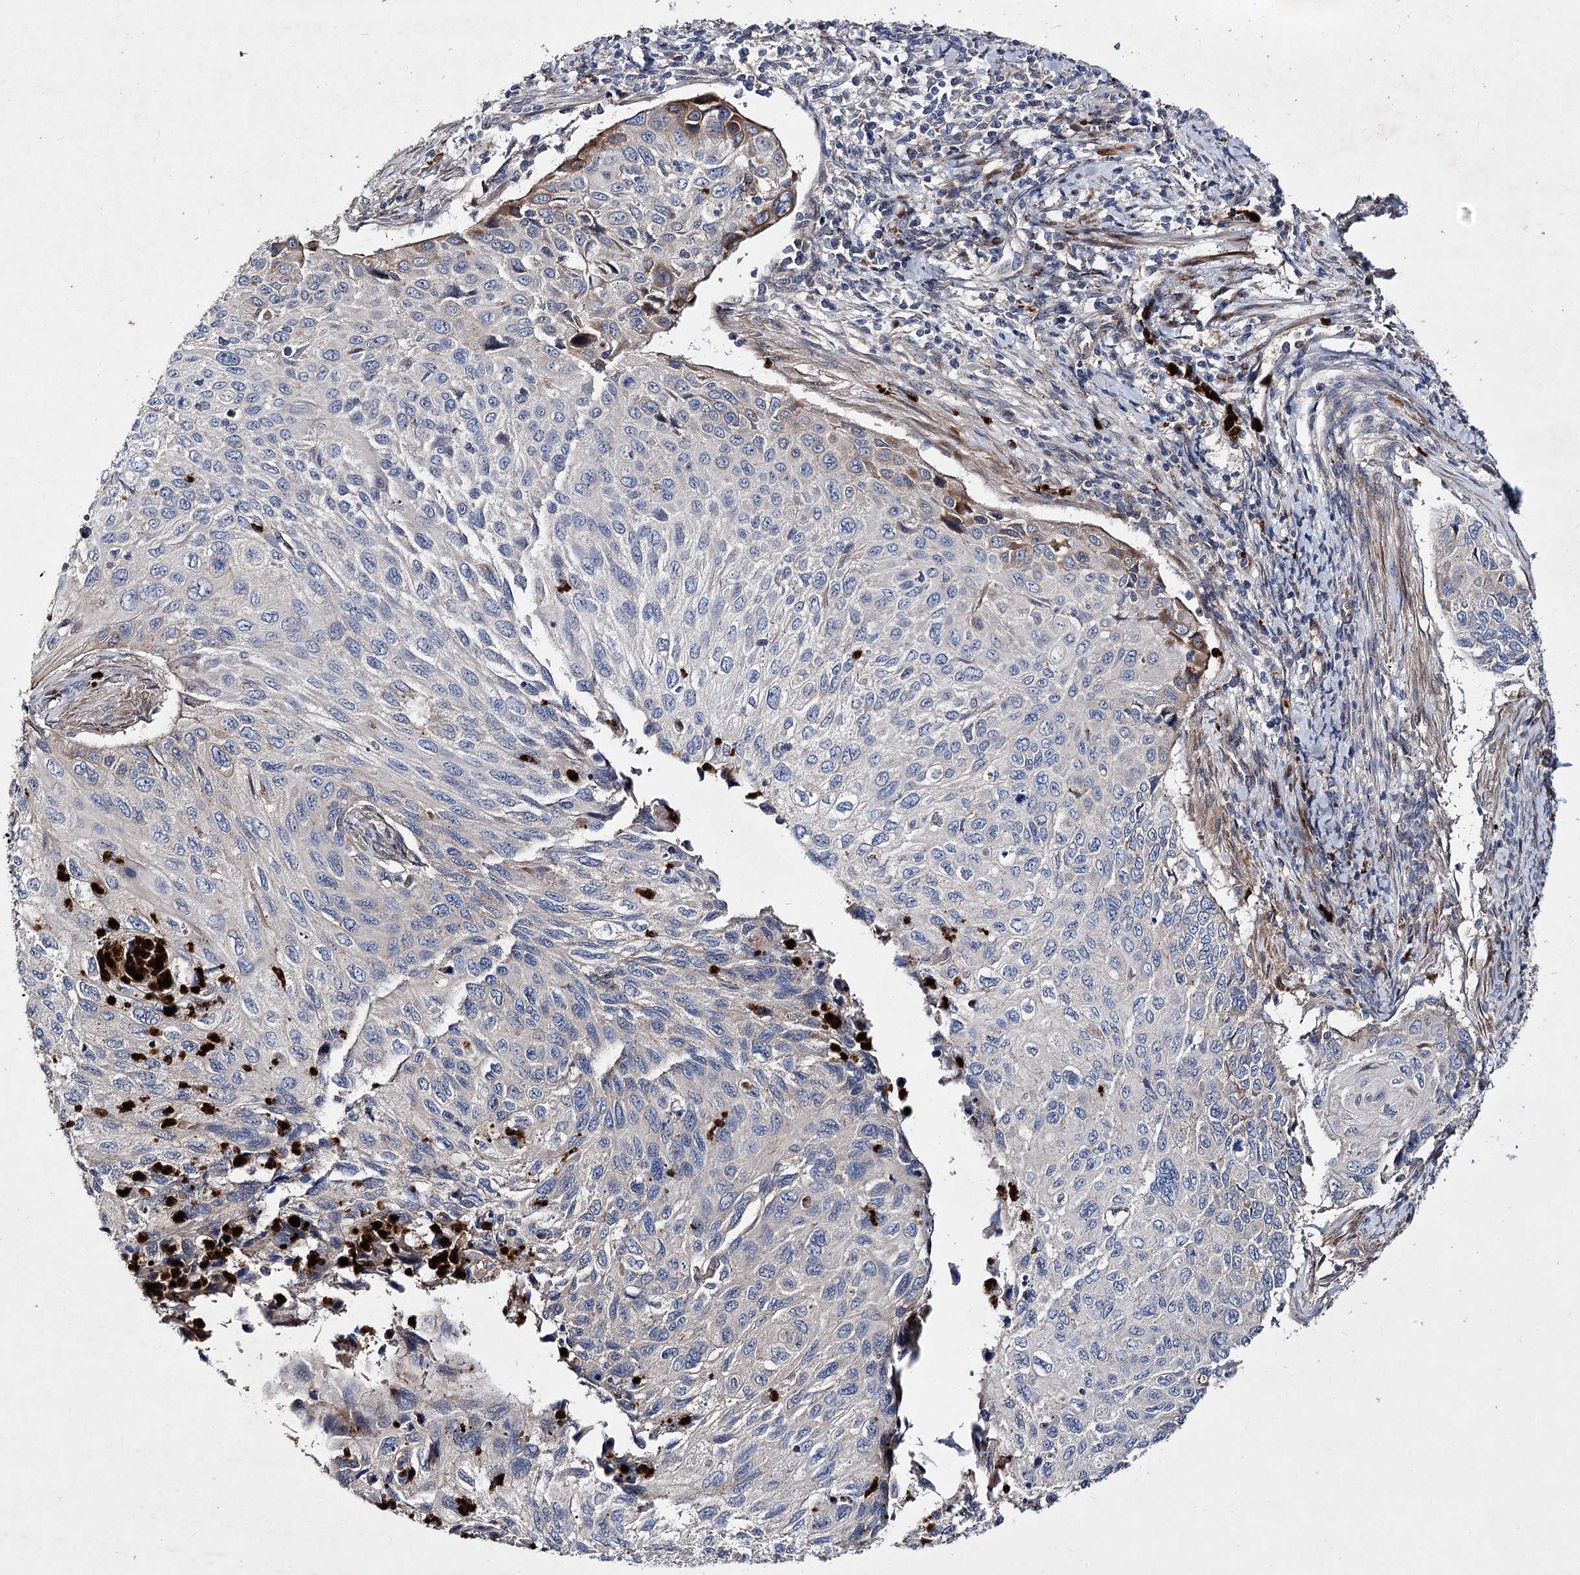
{"staining": {"intensity": "negative", "quantity": "none", "location": "none"}, "tissue": "cervical cancer", "cell_type": "Tumor cells", "image_type": "cancer", "snomed": [{"axis": "morphology", "description": "Squamous cell carcinoma, NOS"}, {"axis": "topography", "description": "Cervix"}], "caption": "There is no significant expression in tumor cells of cervical cancer (squamous cell carcinoma). Brightfield microscopy of IHC stained with DAB (3,3'-diaminobenzidine) (brown) and hematoxylin (blue), captured at high magnification.", "gene": "MINDY3", "patient": {"sex": "female", "age": 70}}